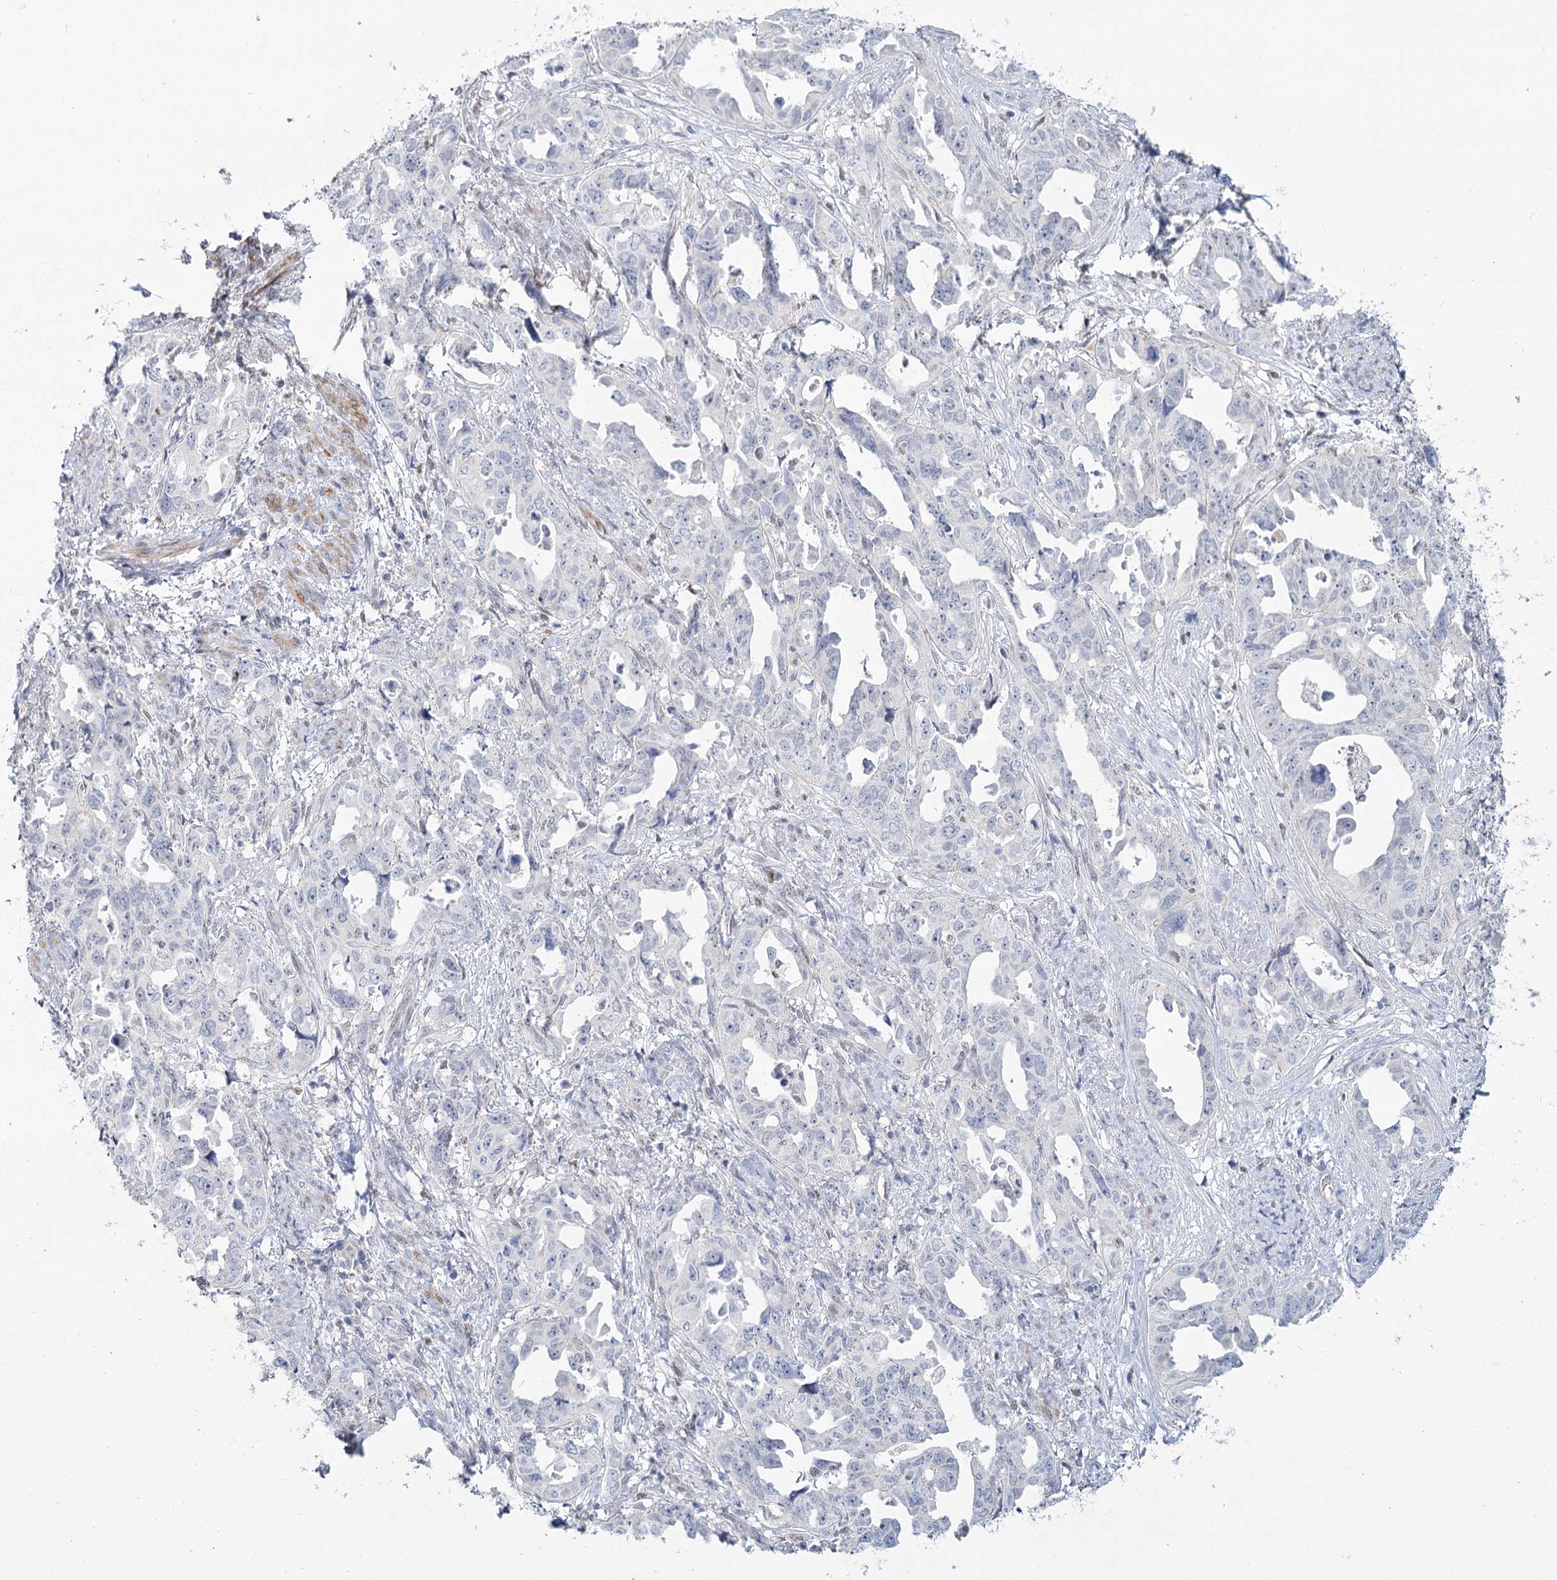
{"staining": {"intensity": "negative", "quantity": "none", "location": "none"}, "tissue": "endometrial cancer", "cell_type": "Tumor cells", "image_type": "cancer", "snomed": [{"axis": "morphology", "description": "Adenocarcinoma, NOS"}, {"axis": "topography", "description": "Endometrium"}], "caption": "High magnification brightfield microscopy of endometrial cancer (adenocarcinoma) stained with DAB (3,3'-diaminobenzidine) (brown) and counterstained with hematoxylin (blue): tumor cells show no significant positivity.", "gene": "IGSF3", "patient": {"sex": "female", "age": 65}}